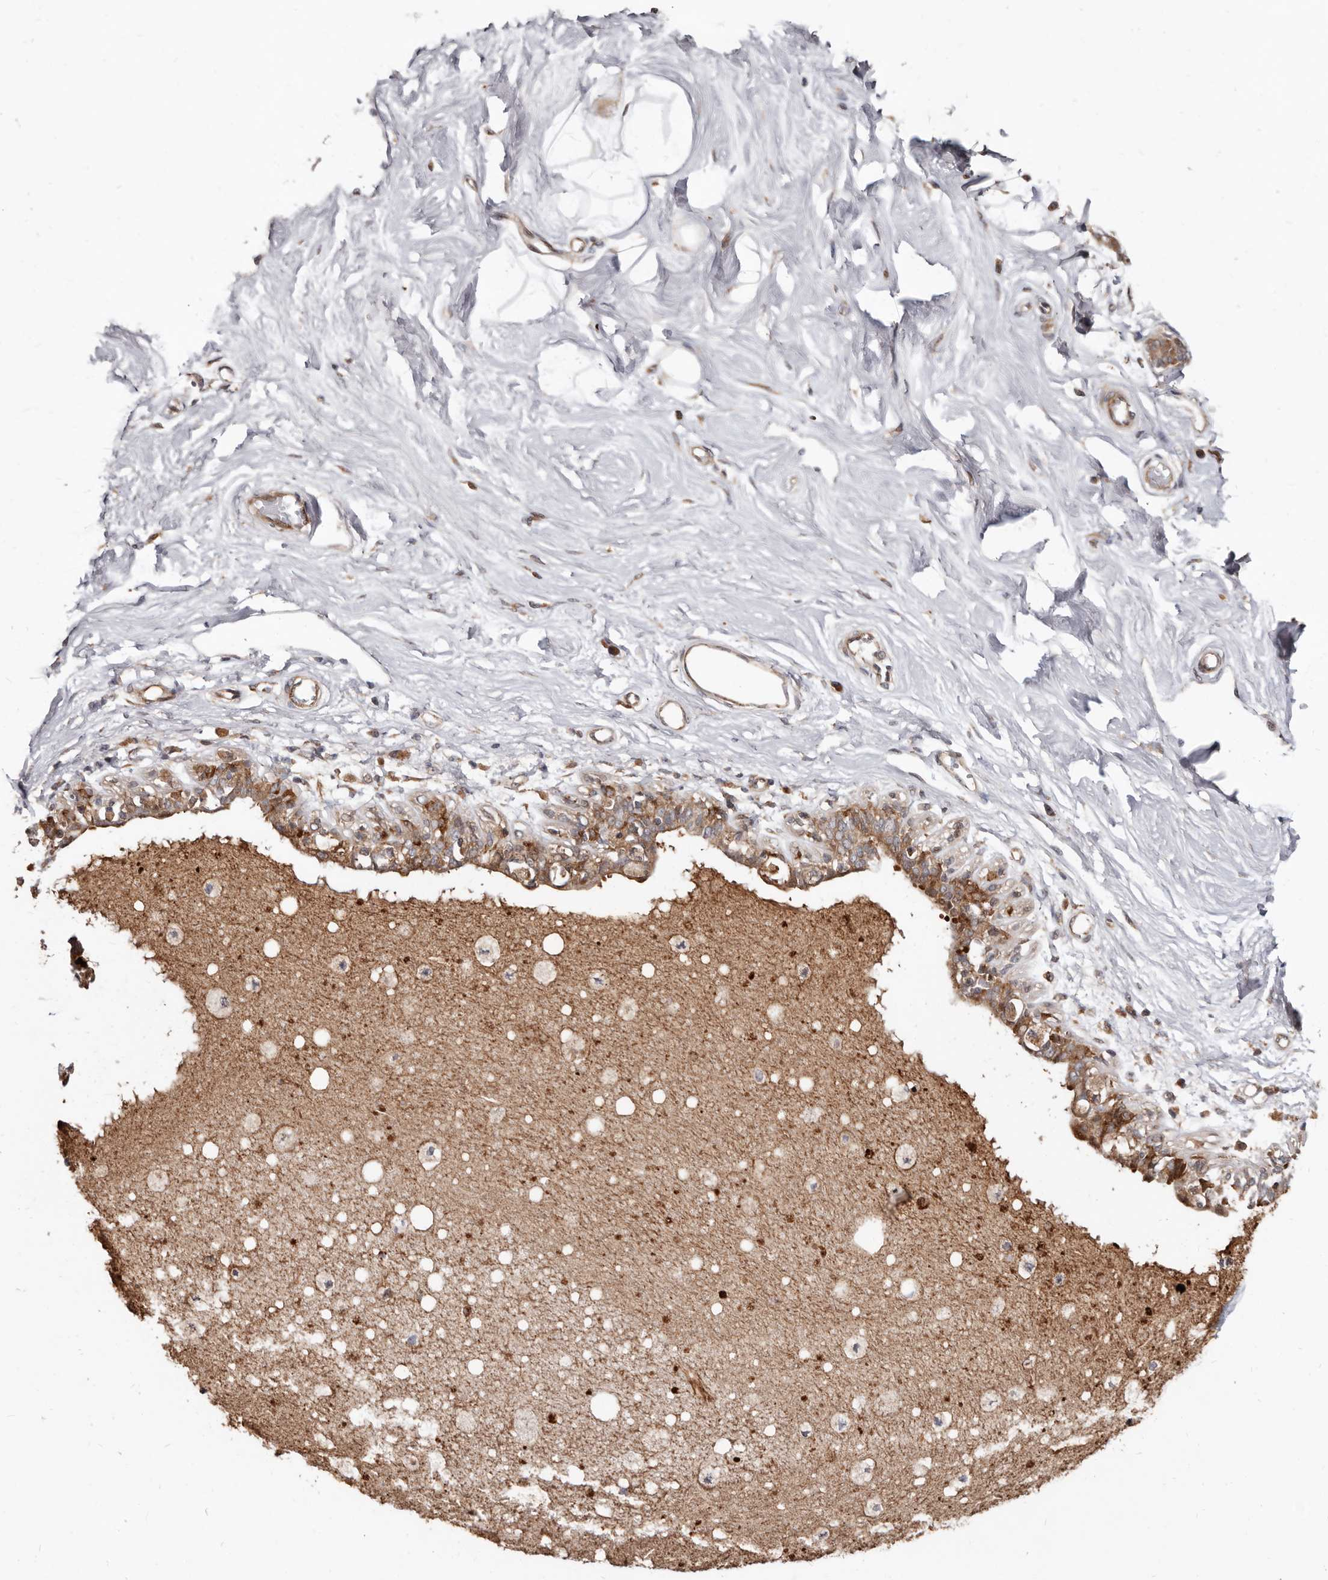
{"staining": {"intensity": "negative", "quantity": "none", "location": "none"}, "tissue": "breast", "cell_type": "Adipocytes", "image_type": "normal", "snomed": [{"axis": "morphology", "description": "Normal tissue, NOS"}, {"axis": "topography", "description": "Breast"}], "caption": "Micrograph shows no significant protein expression in adipocytes of normal breast.", "gene": "WEE2", "patient": {"sex": "female", "age": 45}}